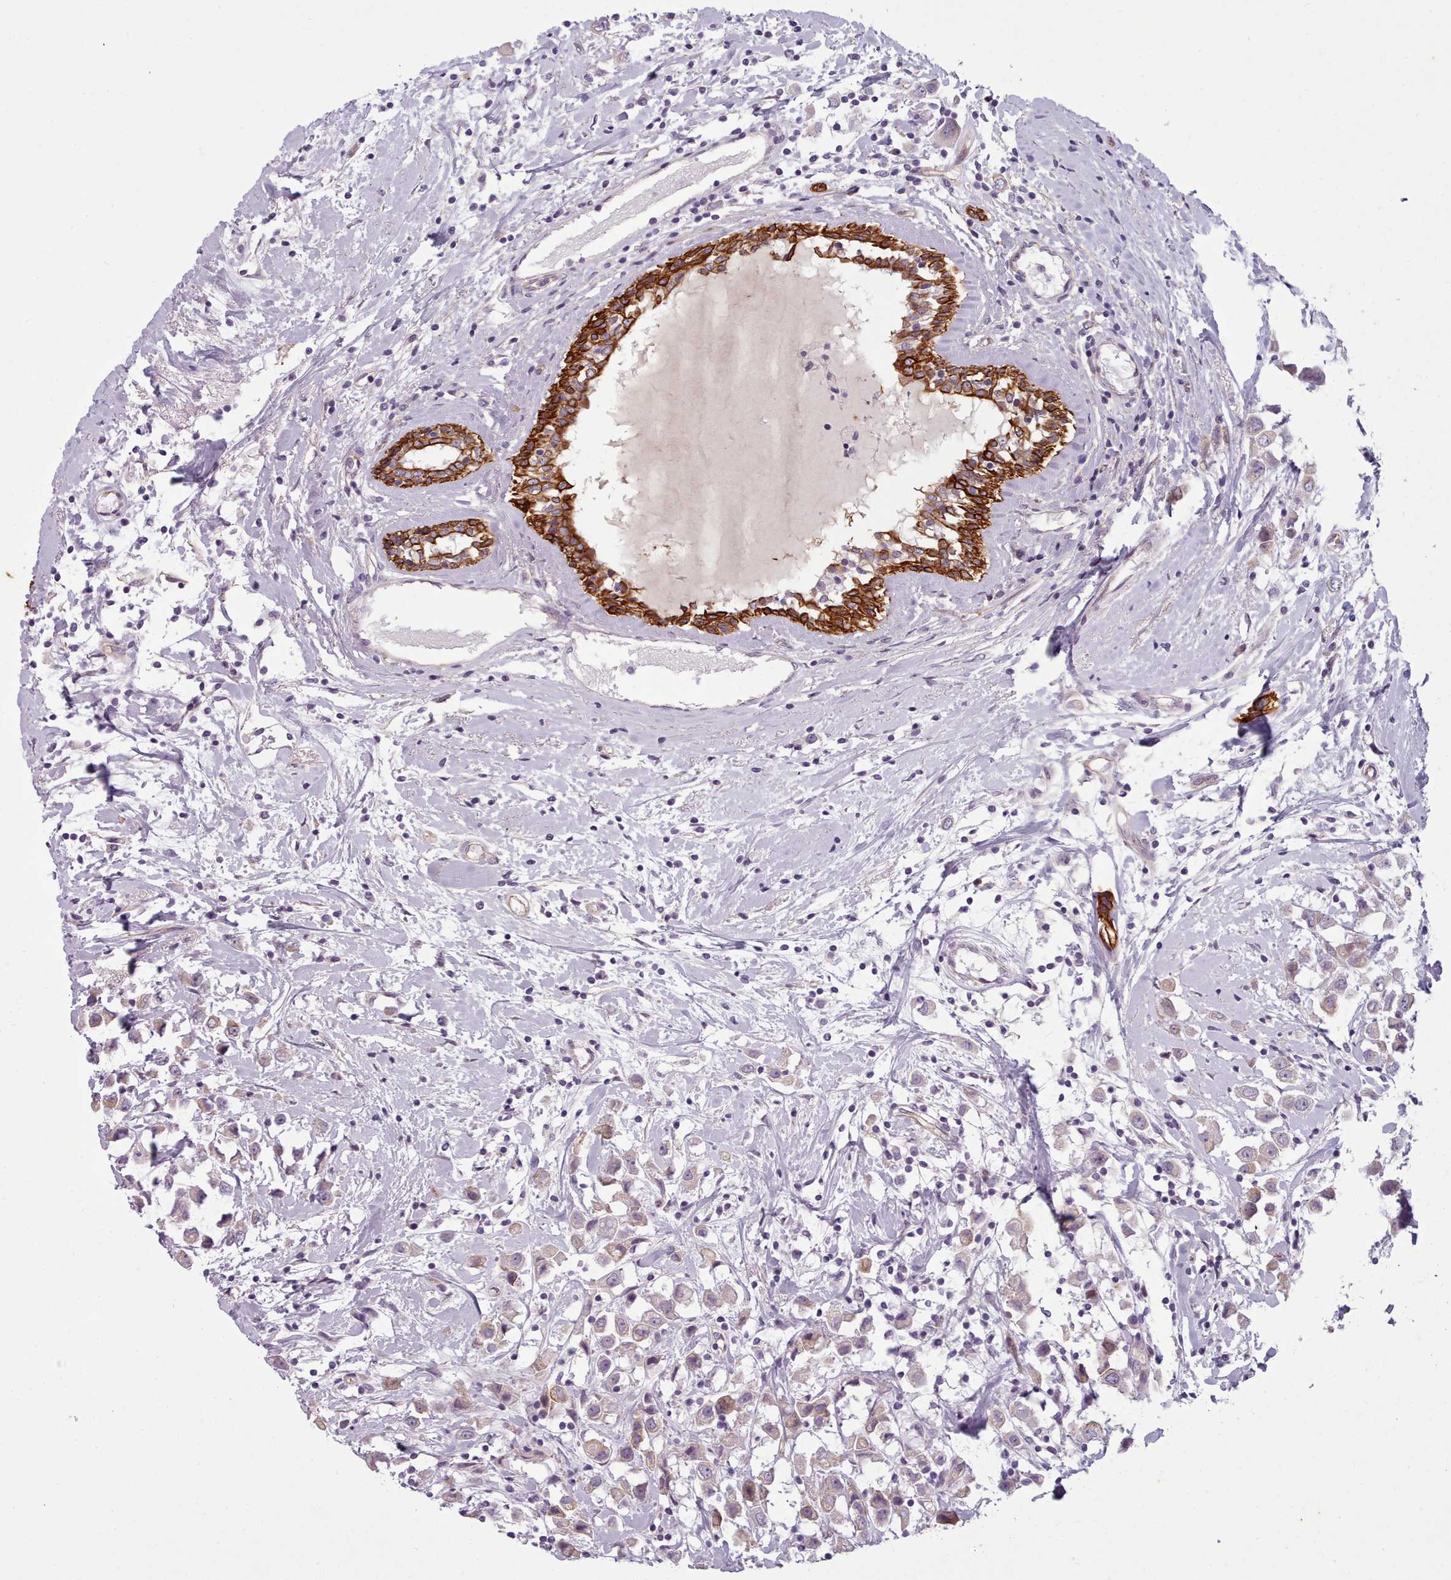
{"staining": {"intensity": "weak", "quantity": "<25%", "location": "cytoplasmic/membranous"}, "tissue": "breast cancer", "cell_type": "Tumor cells", "image_type": "cancer", "snomed": [{"axis": "morphology", "description": "Duct carcinoma"}, {"axis": "topography", "description": "Breast"}], "caption": "A histopathology image of breast infiltrating ductal carcinoma stained for a protein exhibits no brown staining in tumor cells.", "gene": "PLD4", "patient": {"sex": "female", "age": 61}}